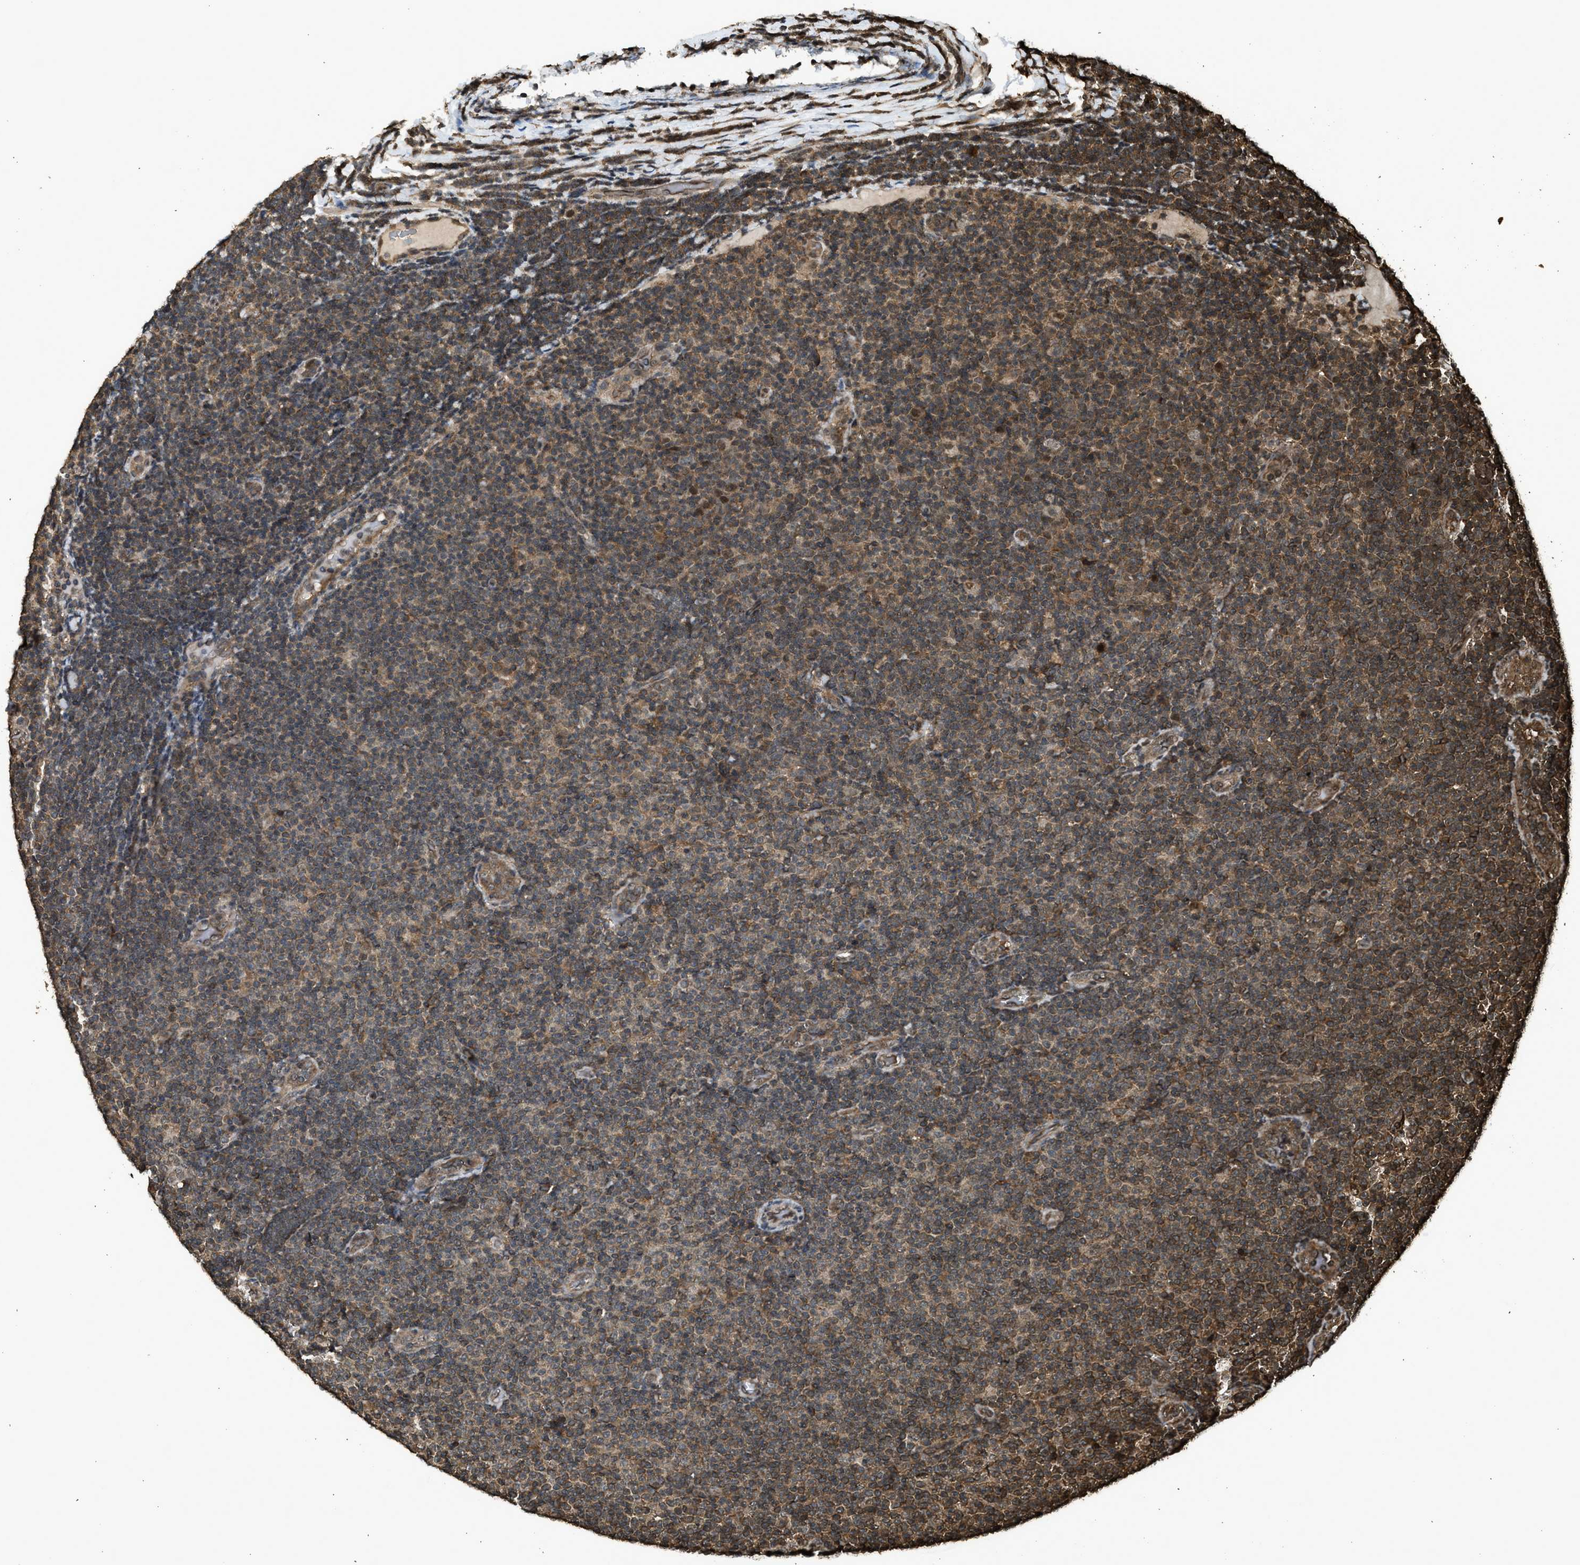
{"staining": {"intensity": "moderate", "quantity": ">75%", "location": "cytoplasmic/membranous"}, "tissue": "lymphoma", "cell_type": "Tumor cells", "image_type": "cancer", "snomed": [{"axis": "morphology", "description": "Malignant lymphoma, non-Hodgkin's type, Low grade"}, {"axis": "topography", "description": "Lymph node"}], "caption": "IHC of lymphoma demonstrates medium levels of moderate cytoplasmic/membranous positivity in about >75% of tumor cells.", "gene": "MYBL2", "patient": {"sex": "male", "age": 83}}